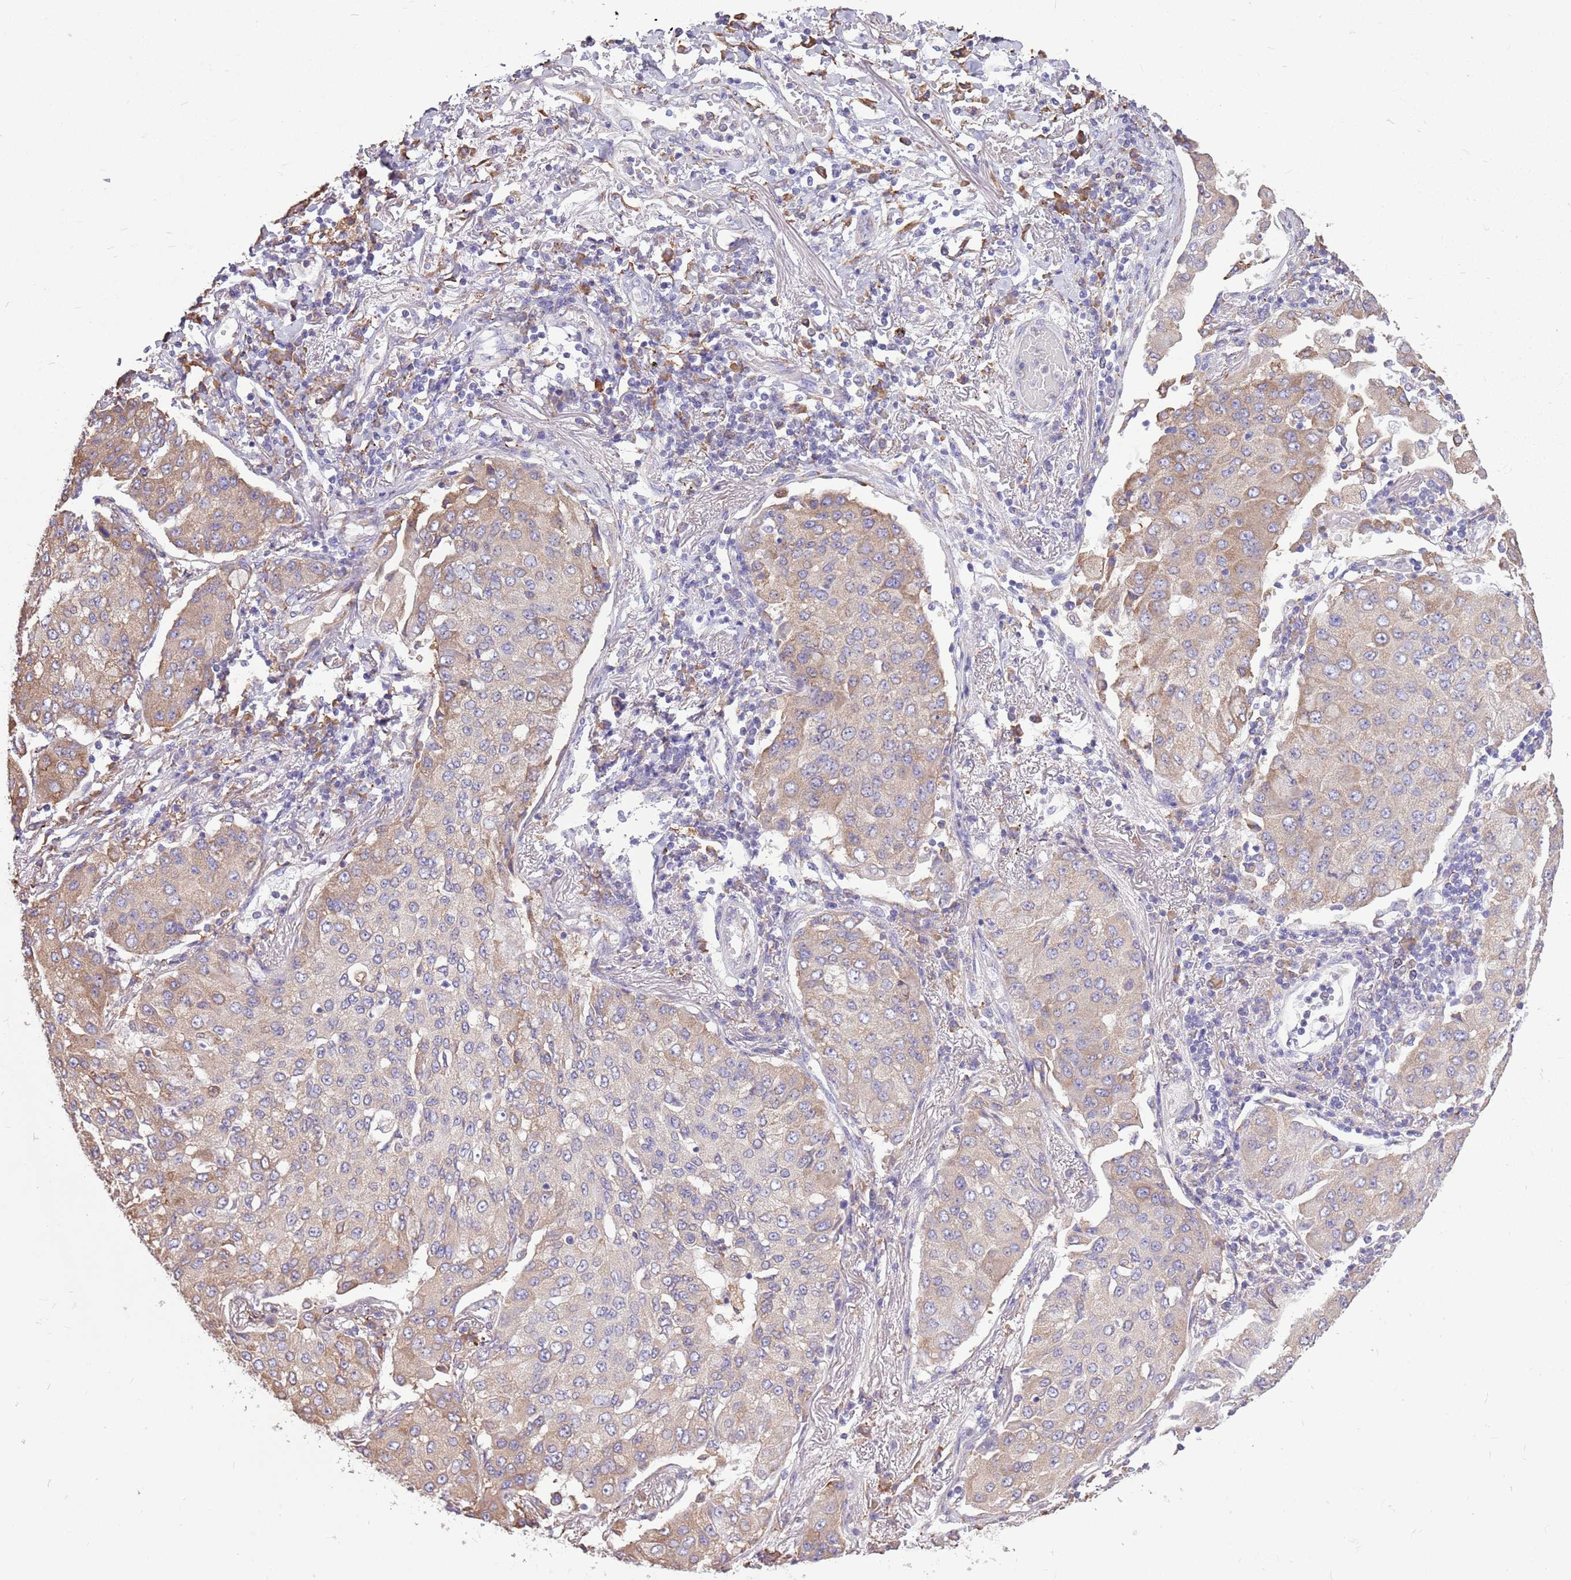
{"staining": {"intensity": "weak", "quantity": "25%-75%", "location": "cytoplasmic/membranous"}, "tissue": "lung cancer", "cell_type": "Tumor cells", "image_type": "cancer", "snomed": [{"axis": "morphology", "description": "Squamous cell carcinoma, NOS"}, {"axis": "topography", "description": "Lung"}], "caption": "IHC of human lung squamous cell carcinoma reveals low levels of weak cytoplasmic/membranous staining in approximately 25%-75% of tumor cells. (Brightfield microscopy of DAB IHC at high magnification).", "gene": "KCTD19", "patient": {"sex": "male", "age": 74}}